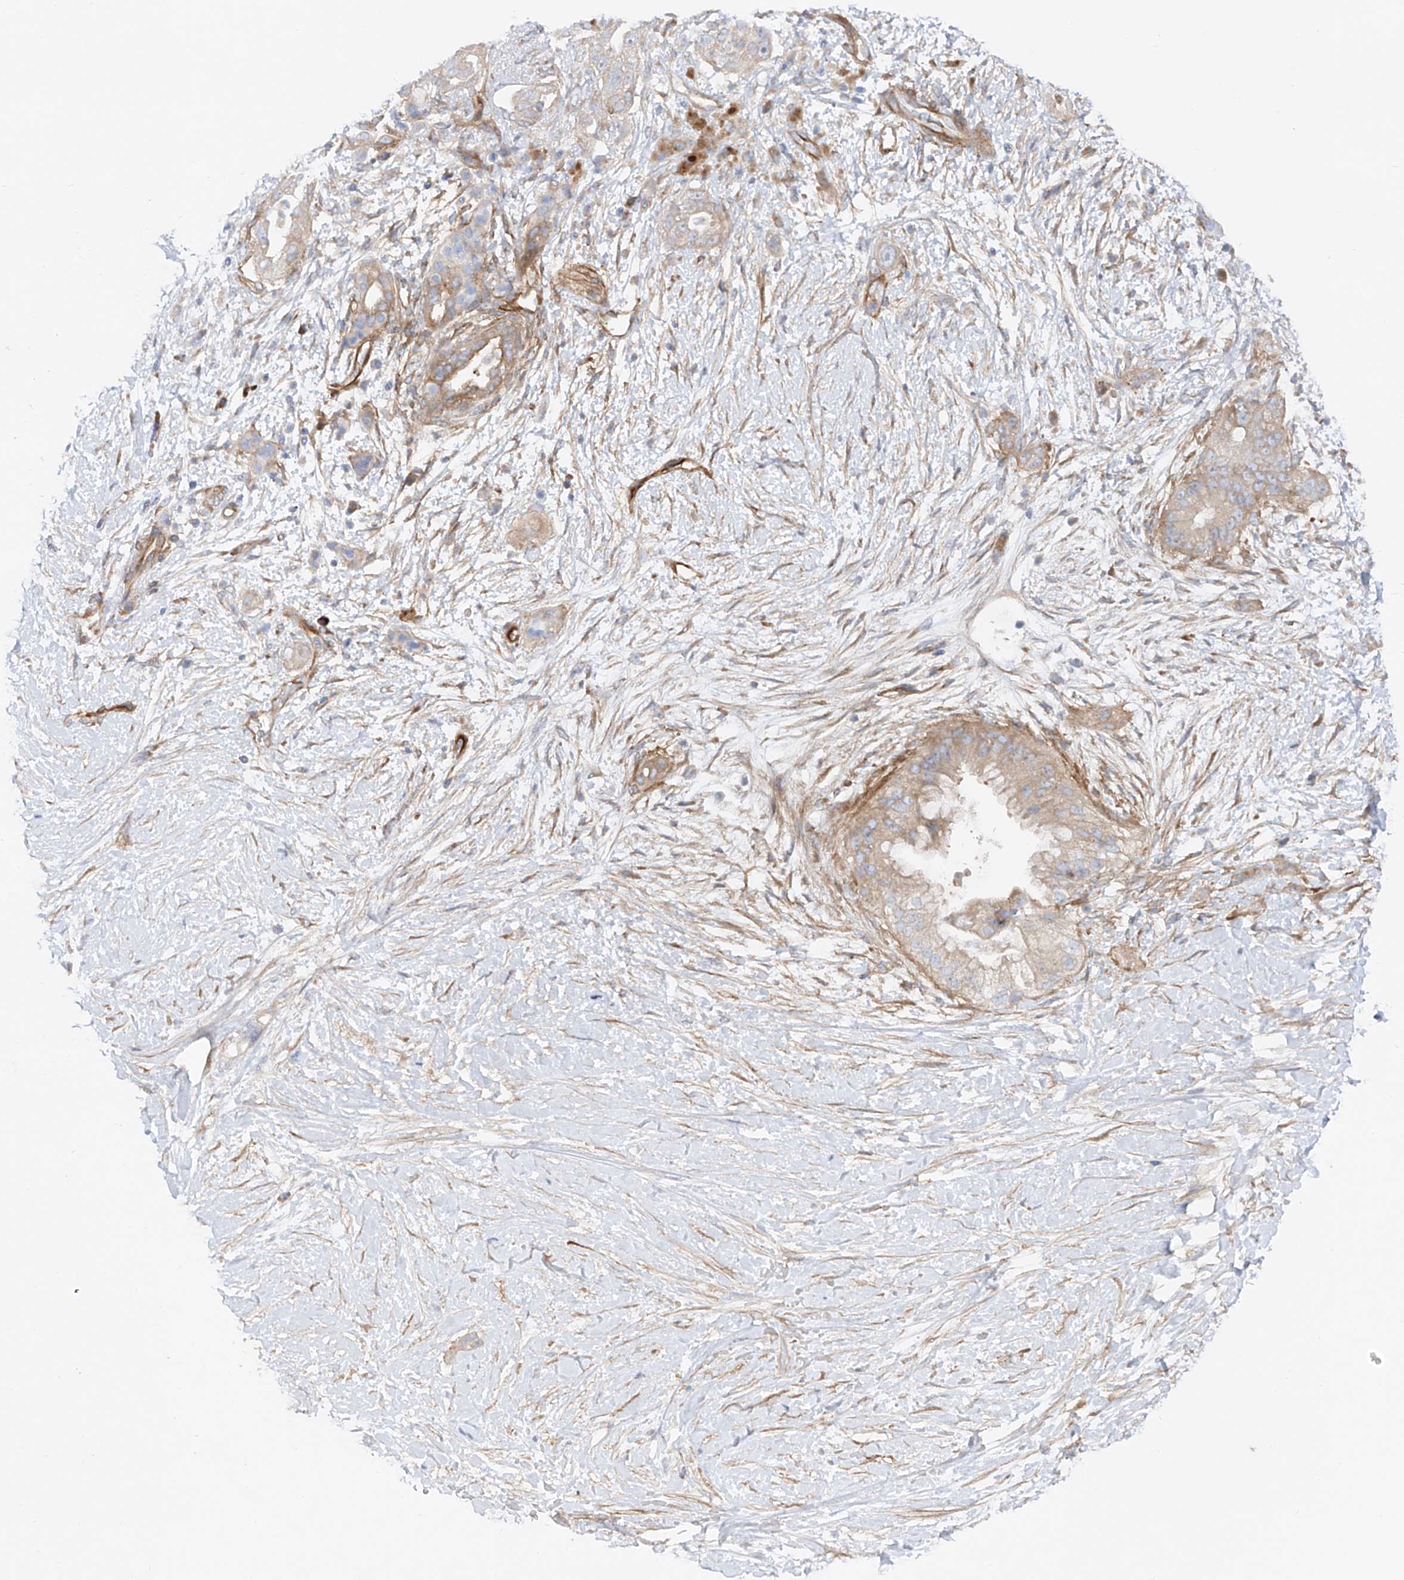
{"staining": {"intensity": "weak", "quantity": "25%-75%", "location": "cytoplasmic/membranous"}, "tissue": "pancreatic cancer", "cell_type": "Tumor cells", "image_type": "cancer", "snomed": [{"axis": "morphology", "description": "Adenocarcinoma, NOS"}, {"axis": "topography", "description": "Pancreas"}], "caption": "Pancreatic cancer was stained to show a protein in brown. There is low levels of weak cytoplasmic/membranous expression in approximately 25%-75% of tumor cells.", "gene": "LCA5", "patient": {"sex": "male", "age": 53}}